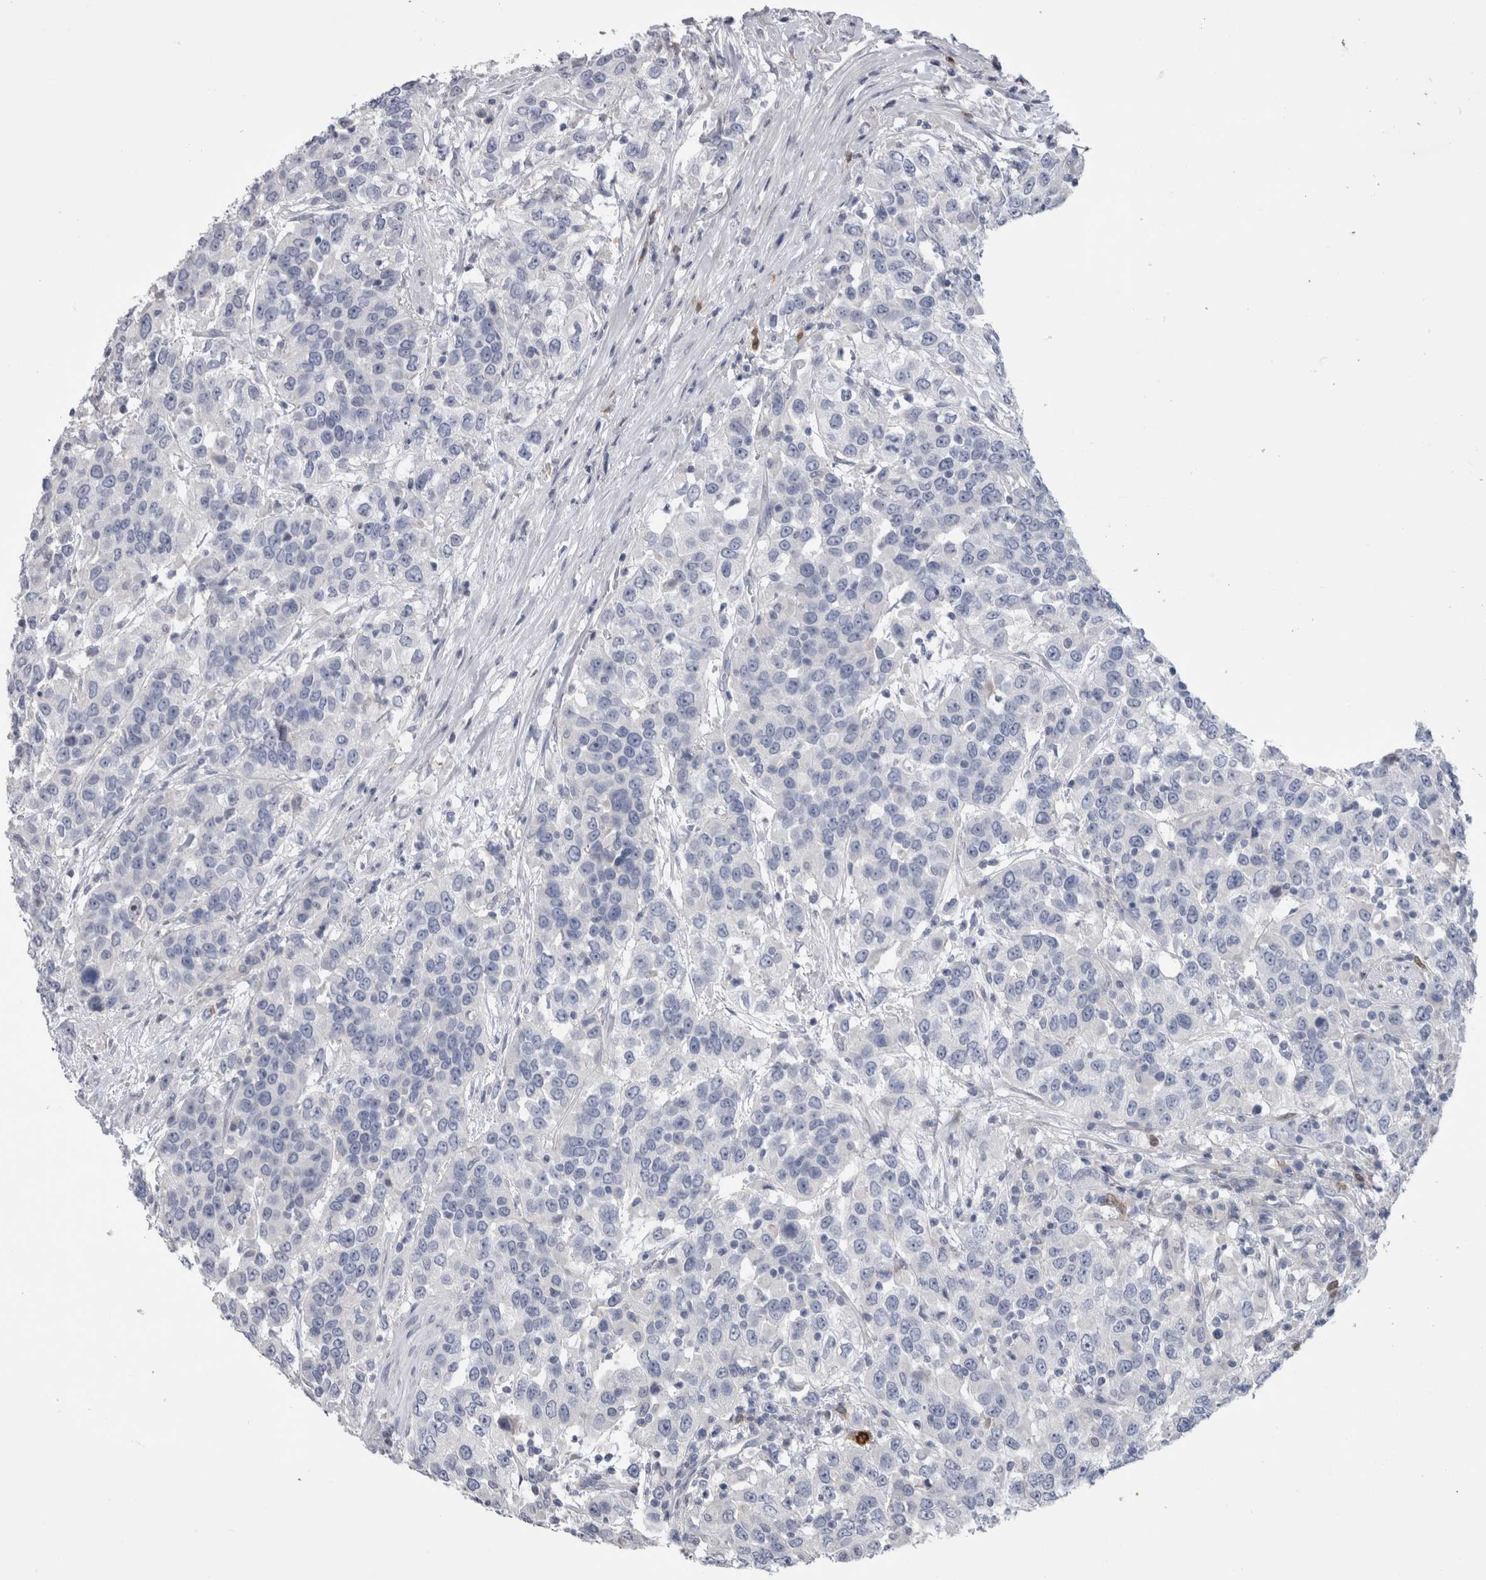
{"staining": {"intensity": "negative", "quantity": "none", "location": "none"}, "tissue": "urothelial cancer", "cell_type": "Tumor cells", "image_type": "cancer", "snomed": [{"axis": "morphology", "description": "Urothelial carcinoma, High grade"}, {"axis": "topography", "description": "Urinary bladder"}], "caption": "Tumor cells are negative for protein expression in human urothelial cancer.", "gene": "IL33", "patient": {"sex": "female", "age": 80}}